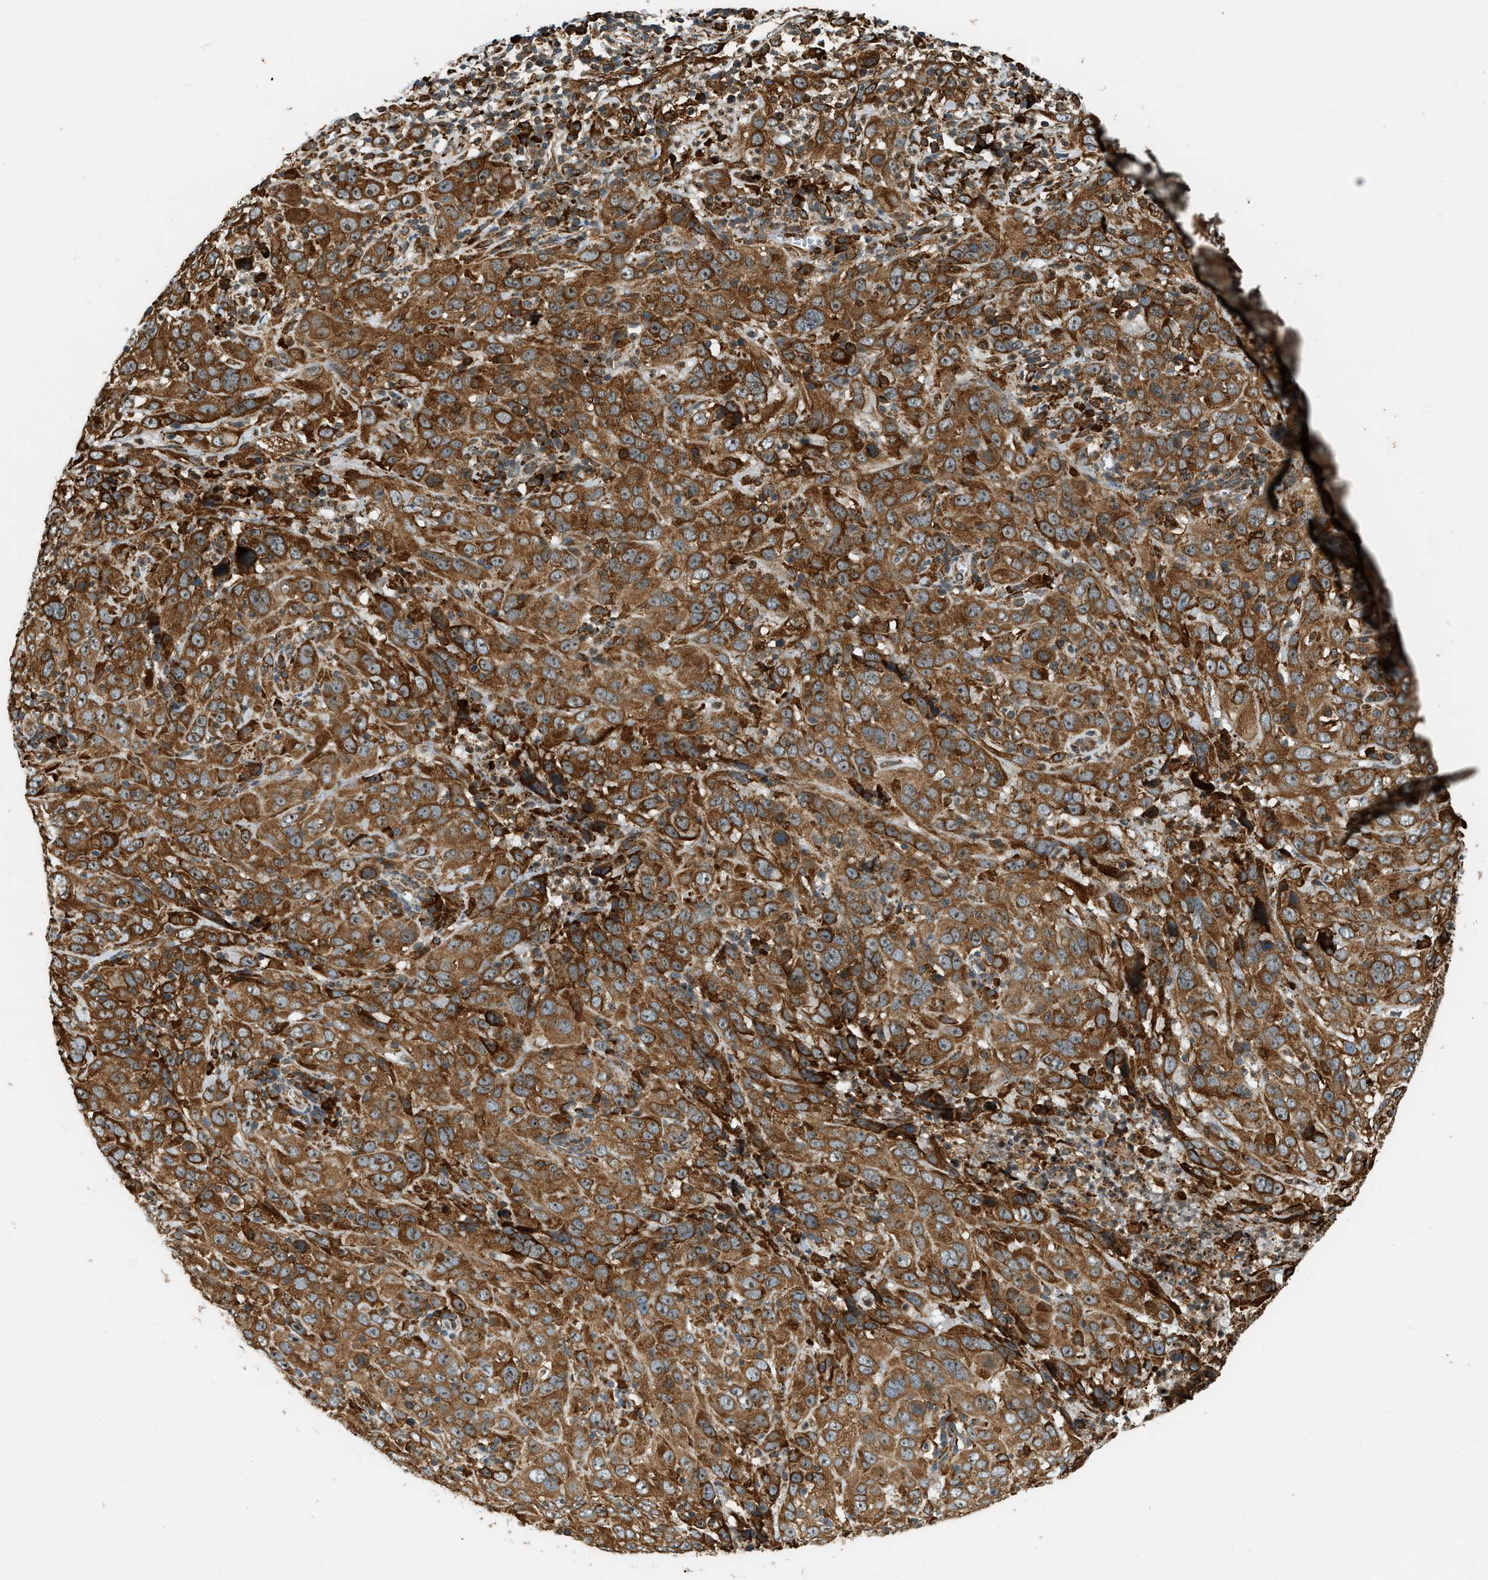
{"staining": {"intensity": "strong", "quantity": ">75%", "location": "cytoplasmic/membranous,nuclear"}, "tissue": "cervical cancer", "cell_type": "Tumor cells", "image_type": "cancer", "snomed": [{"axis": "morphology", "description": "Squamous cell carcinoma, NOS"}, {"axis": "topography", "description": "Cervix"}], "caption": "IHC of human squamous cell carcinoma (cervical) shows high levels of strong cytoplasmic/membranous and nuclear expression in about >75% of tumor cells.", "gene": "SEMA4D", "patient": {"sex": "female", "age": 32}}